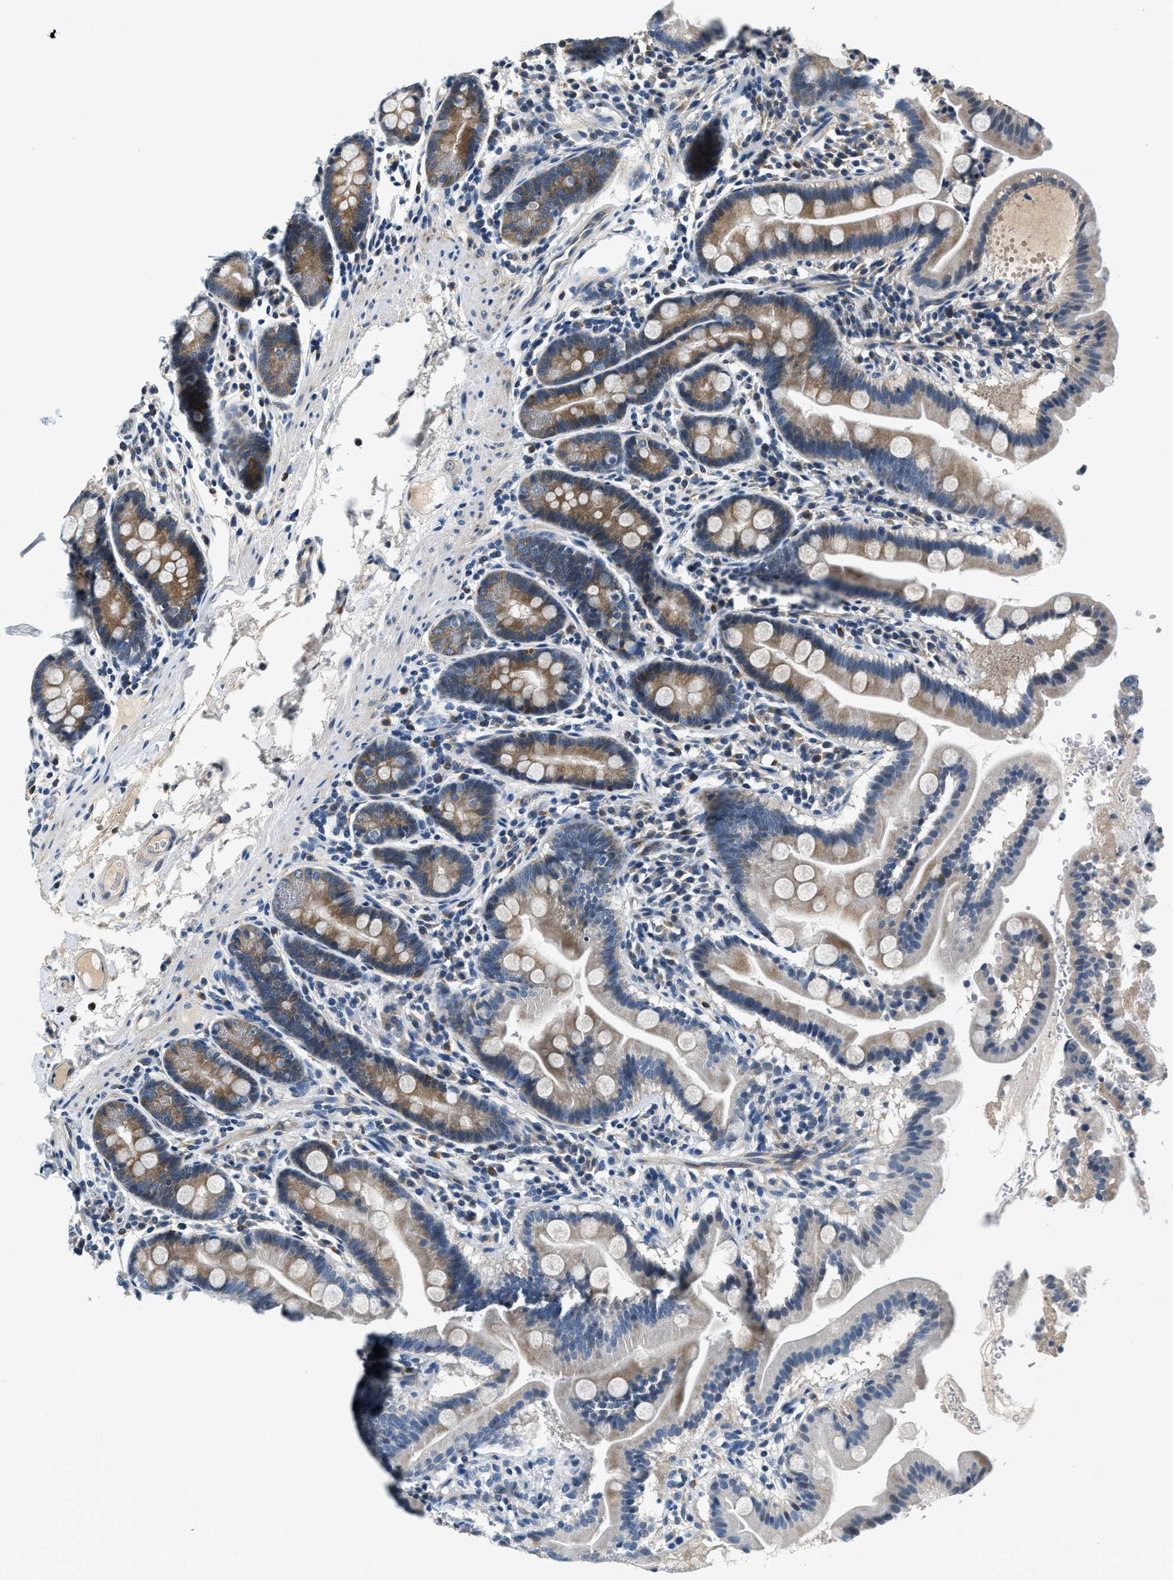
{"staining": {"intensity": "moderate", "quantity": "25%-75%", "location": "cytoplasmic/membranous"}, "tissue": "duodenum", "cell_type": "Glandular cells", "image_type": "normal", "snomed": [{"axis": "morphology", "description": "Normal tissue, NOS"}, {"axis": "topography", "description": "Duodenum"}], "caption": "Protein staining by immunohistochemistry (IHC) shows moderate cytoplasmic/membranous positivity in about 25%-75% of glandular cells in benign duodenum.", "gene": "YAE1", "patient": {"sex": "male", "age": 50}}